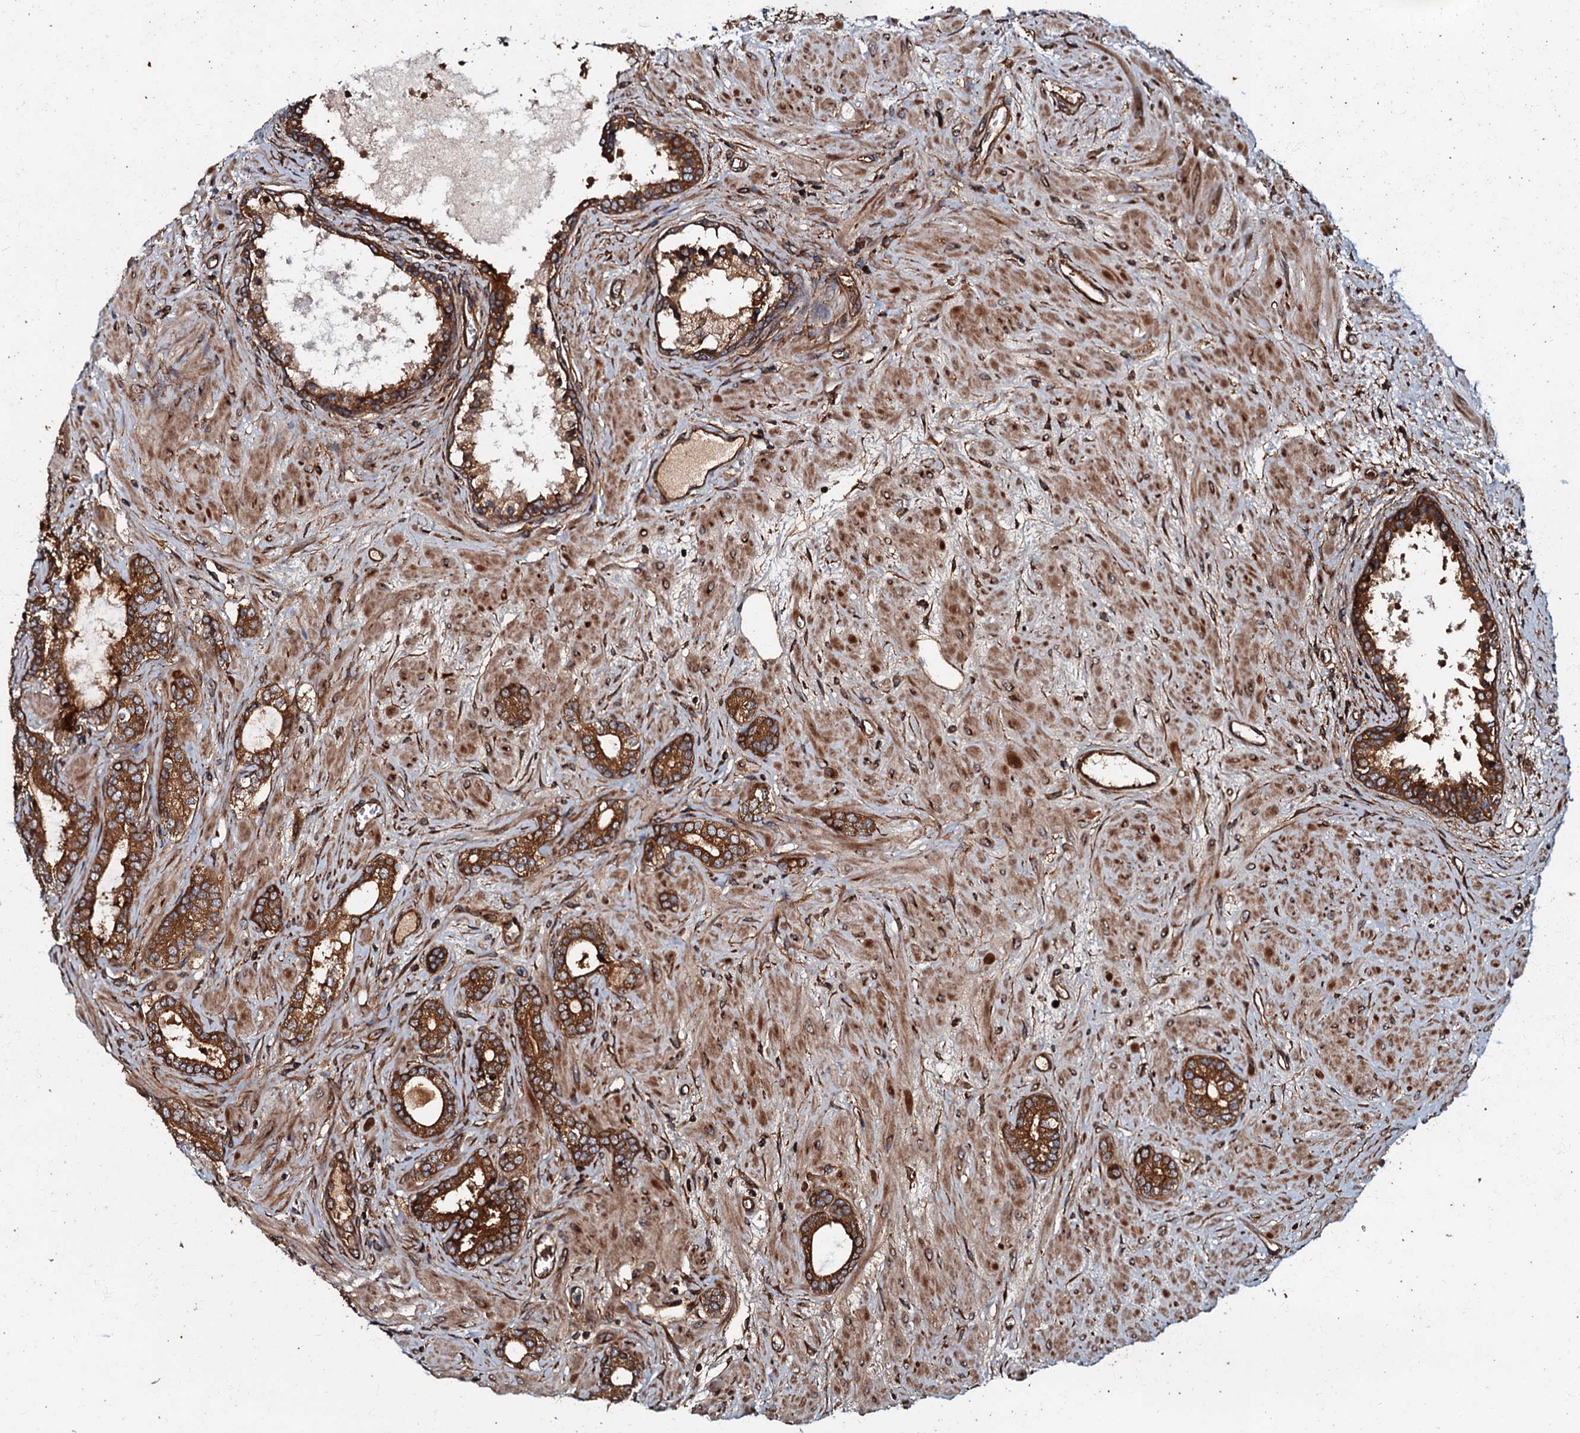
{"staining": {"intensity": "strong", "quantity": ">75%", "location": "cytoplasmic/membranous"}, "tissue": "prostate cancer", "cell_type": "Tumor cells", "image_type": "cancer", "snomed": [{"axis": "morphology", "description": "Adenocarcinoma, High grade"}, {"axis": "topography", "description": "Prostate"}], "caption": "Protein expression analysis of human prostate cancer (adenocarcinoma (high-grade)) reveals strong cytoplasmic/membranous positivity in about >75% of tumor cells. (Brightfield microscopy of DAB IHC at high magnification).", "gene": "BLOC1S6", "patient": {"sex": "male", "age": 64}}